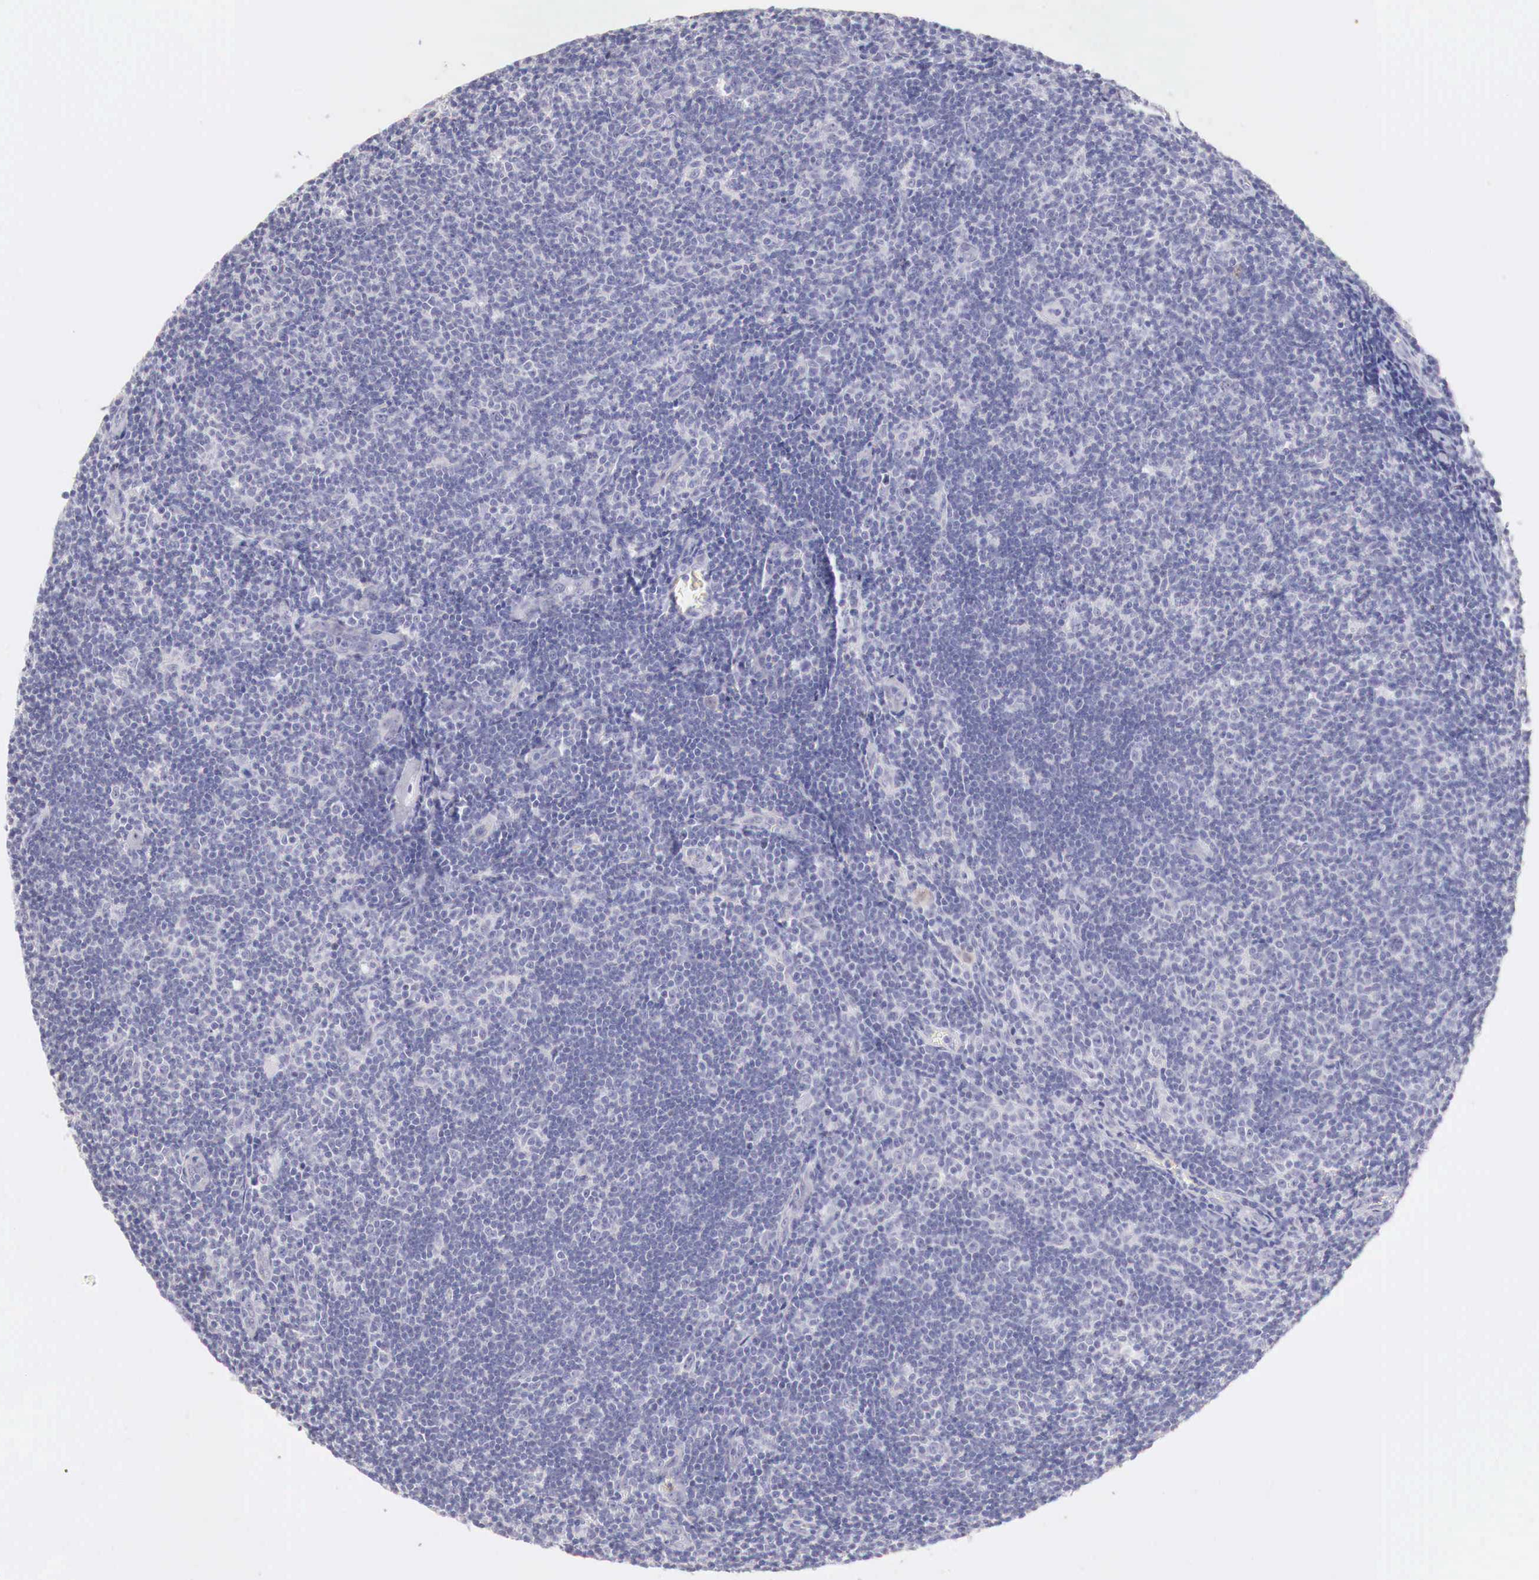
{"staining": {"intensity": "negative", "quantity": "none", "location": "none"}, "tissue": "lymphoma", "cell_type": "Tumor cells", "image_type": "cancer", "snomed": [{"axis": "morphology", "description": "Malignant lymphoma, non-Hodgkin's type, Low grade"}, {"axis": "topography", "description": "Lymph node"}], "caption": "There is no significant positivity in tumor cells of malignant lymphoma, non-Hodgkin's type (low-grade).", "gene": "ITIH6", "patient": {"sex": "male", "age": 49}}